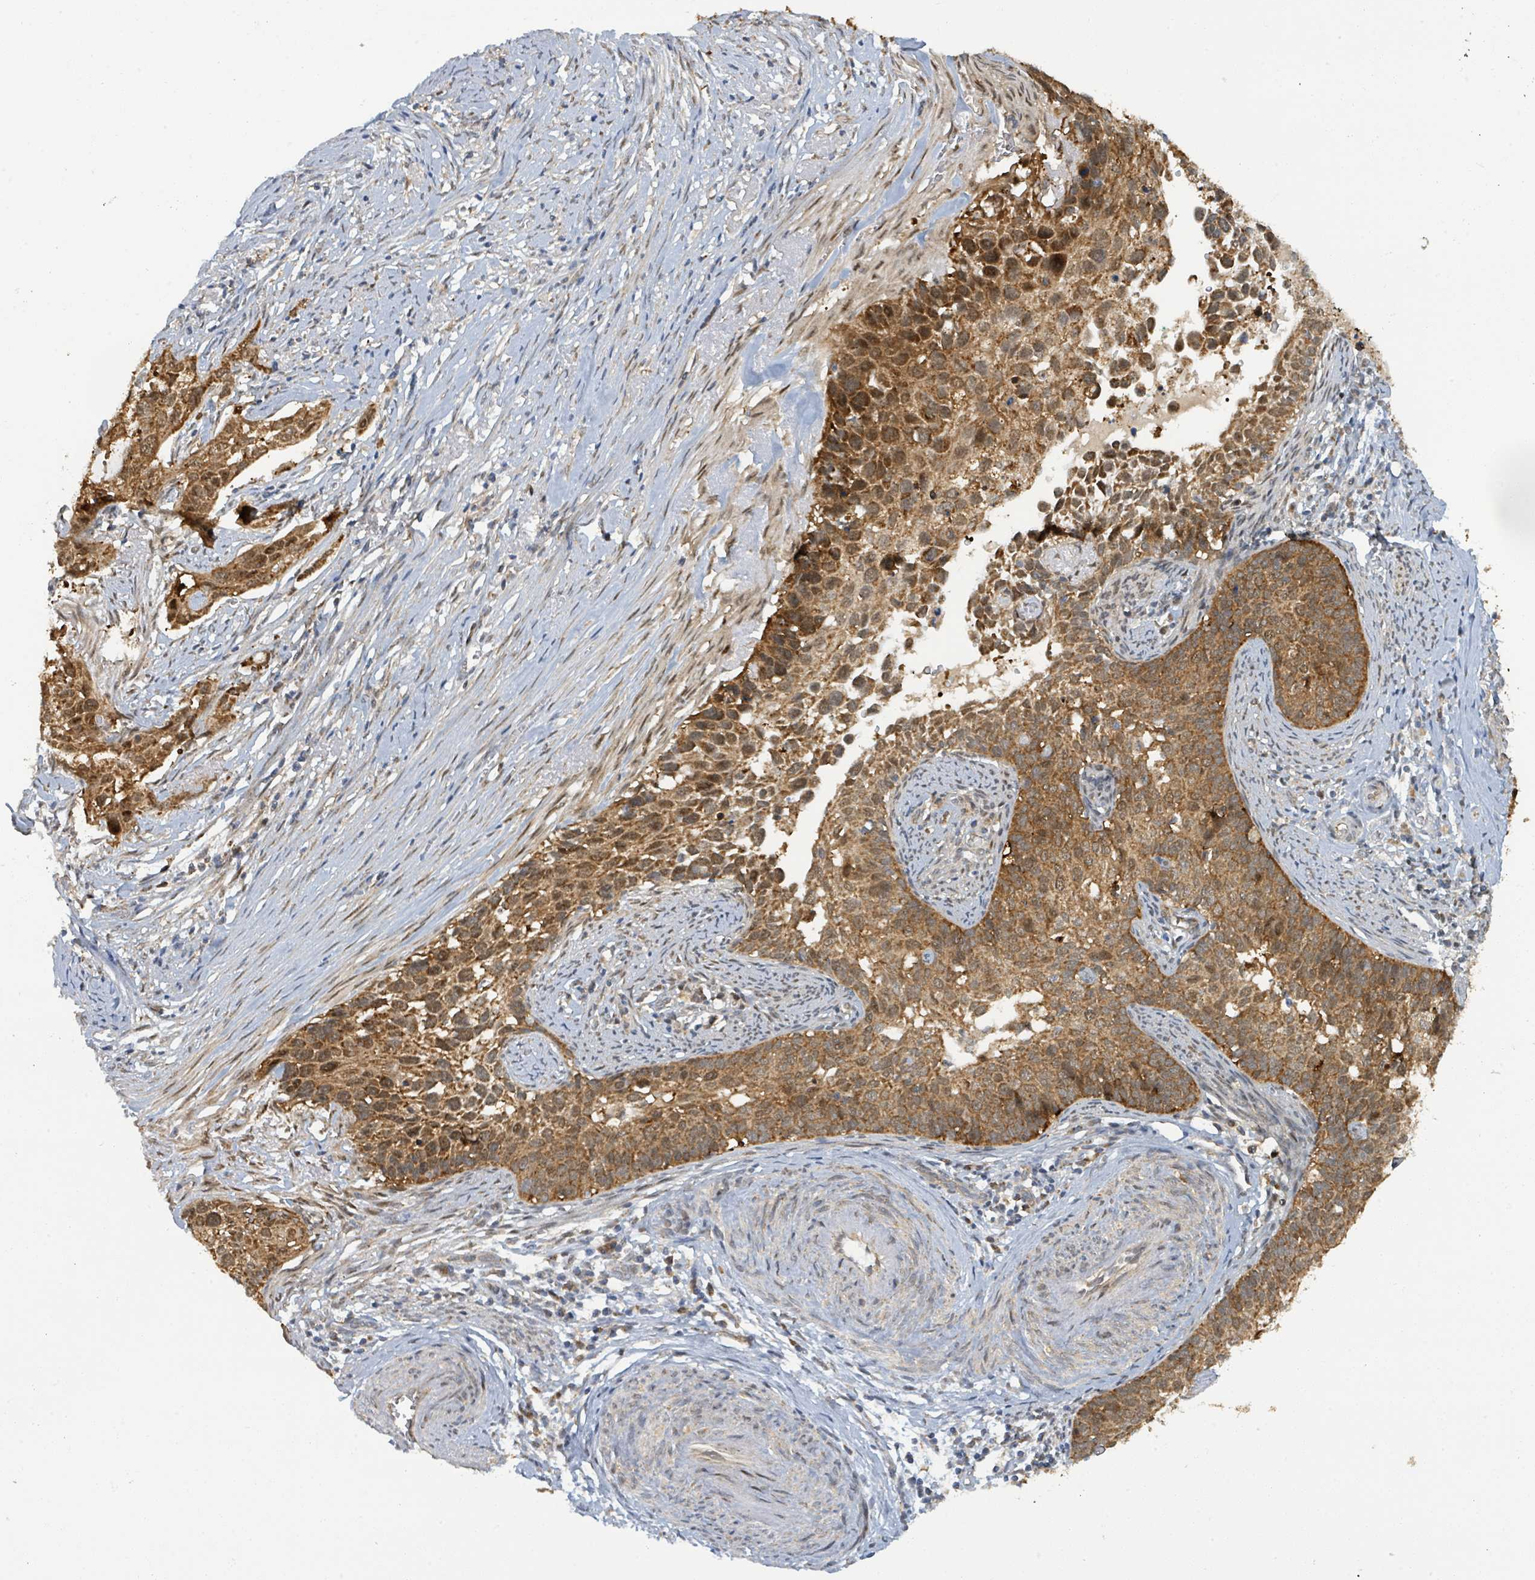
{"staining": {"intensity": "moderate", "quantity": ">75%", "location": "cytoplasmic/membranous,nuclear"}, "tissue": "cervical cancer", "cell_type": "Tumor cells", "image_type": "cancer", "snomed": [{"axis": "morphology", "description": "Squamous cell carcinoma, NOS"}, {"axis": "topography", "description": "Cervix"}], "caption": "A brown stain shows moderate cytoplasmic/membranous and nuclear positivity of a protein in human cervical squamous cell carcinoma tumor cells.", "gene": "PSMB7", "patient": {"sex": "female", "age": 44}}